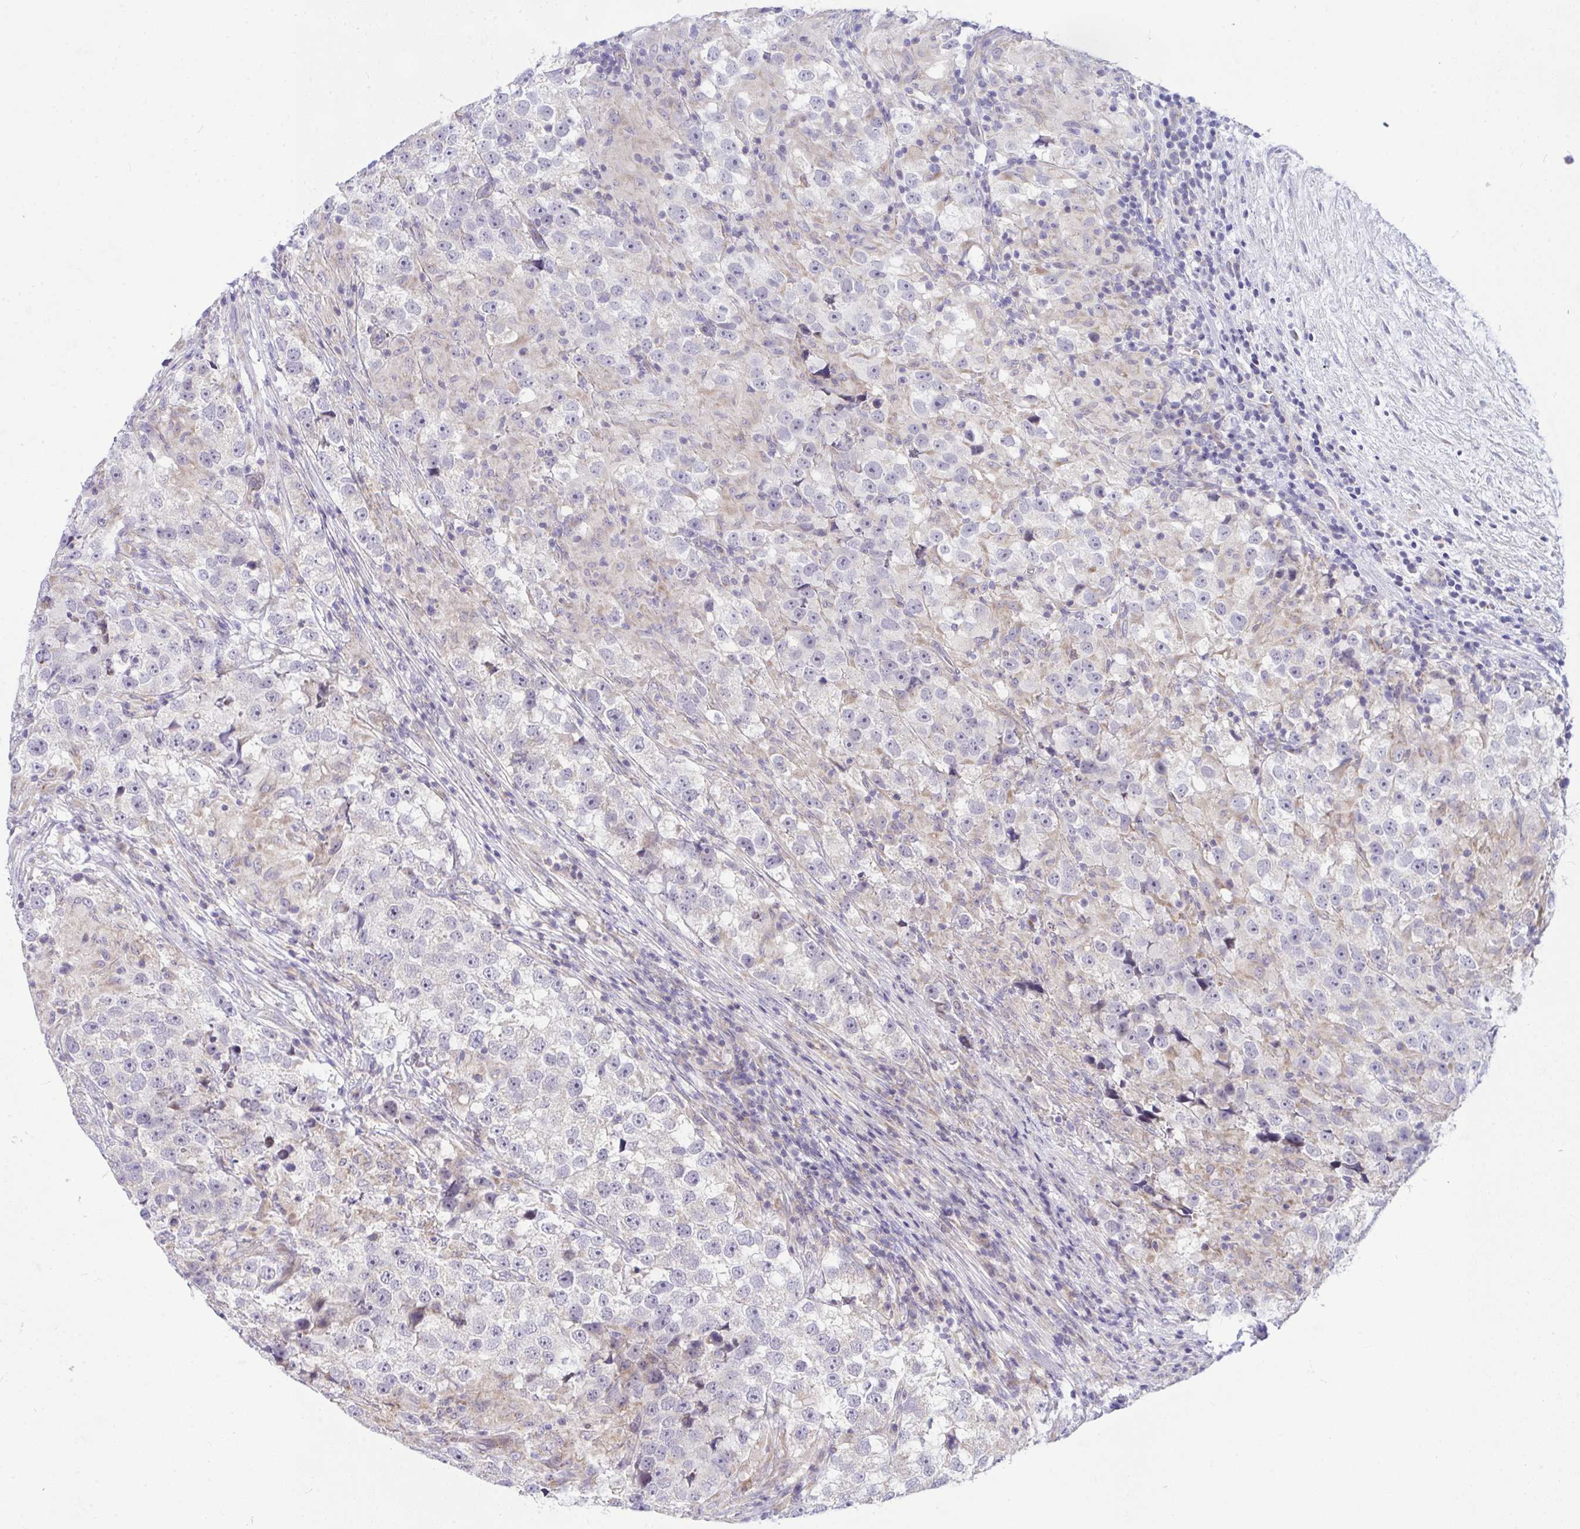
{"staining": {"intensity": "negative", "quantity": "none", "location": "none"}, "tissue": "testis cancer", "cell_type": "Tumor cells", "image_type": "cancer", "snomed": [{"axis": "morphology", "description": "Seminoma, NOS"}, {"axis": "topography", "description": "Testis"}], "caption": "This is an immunohistochemistry photomicrograph of human testis cancer (seminoma). There is no staining in tumor cells.", "gene": "CEP63", "patient": {"sex": "male", "age": 46}}